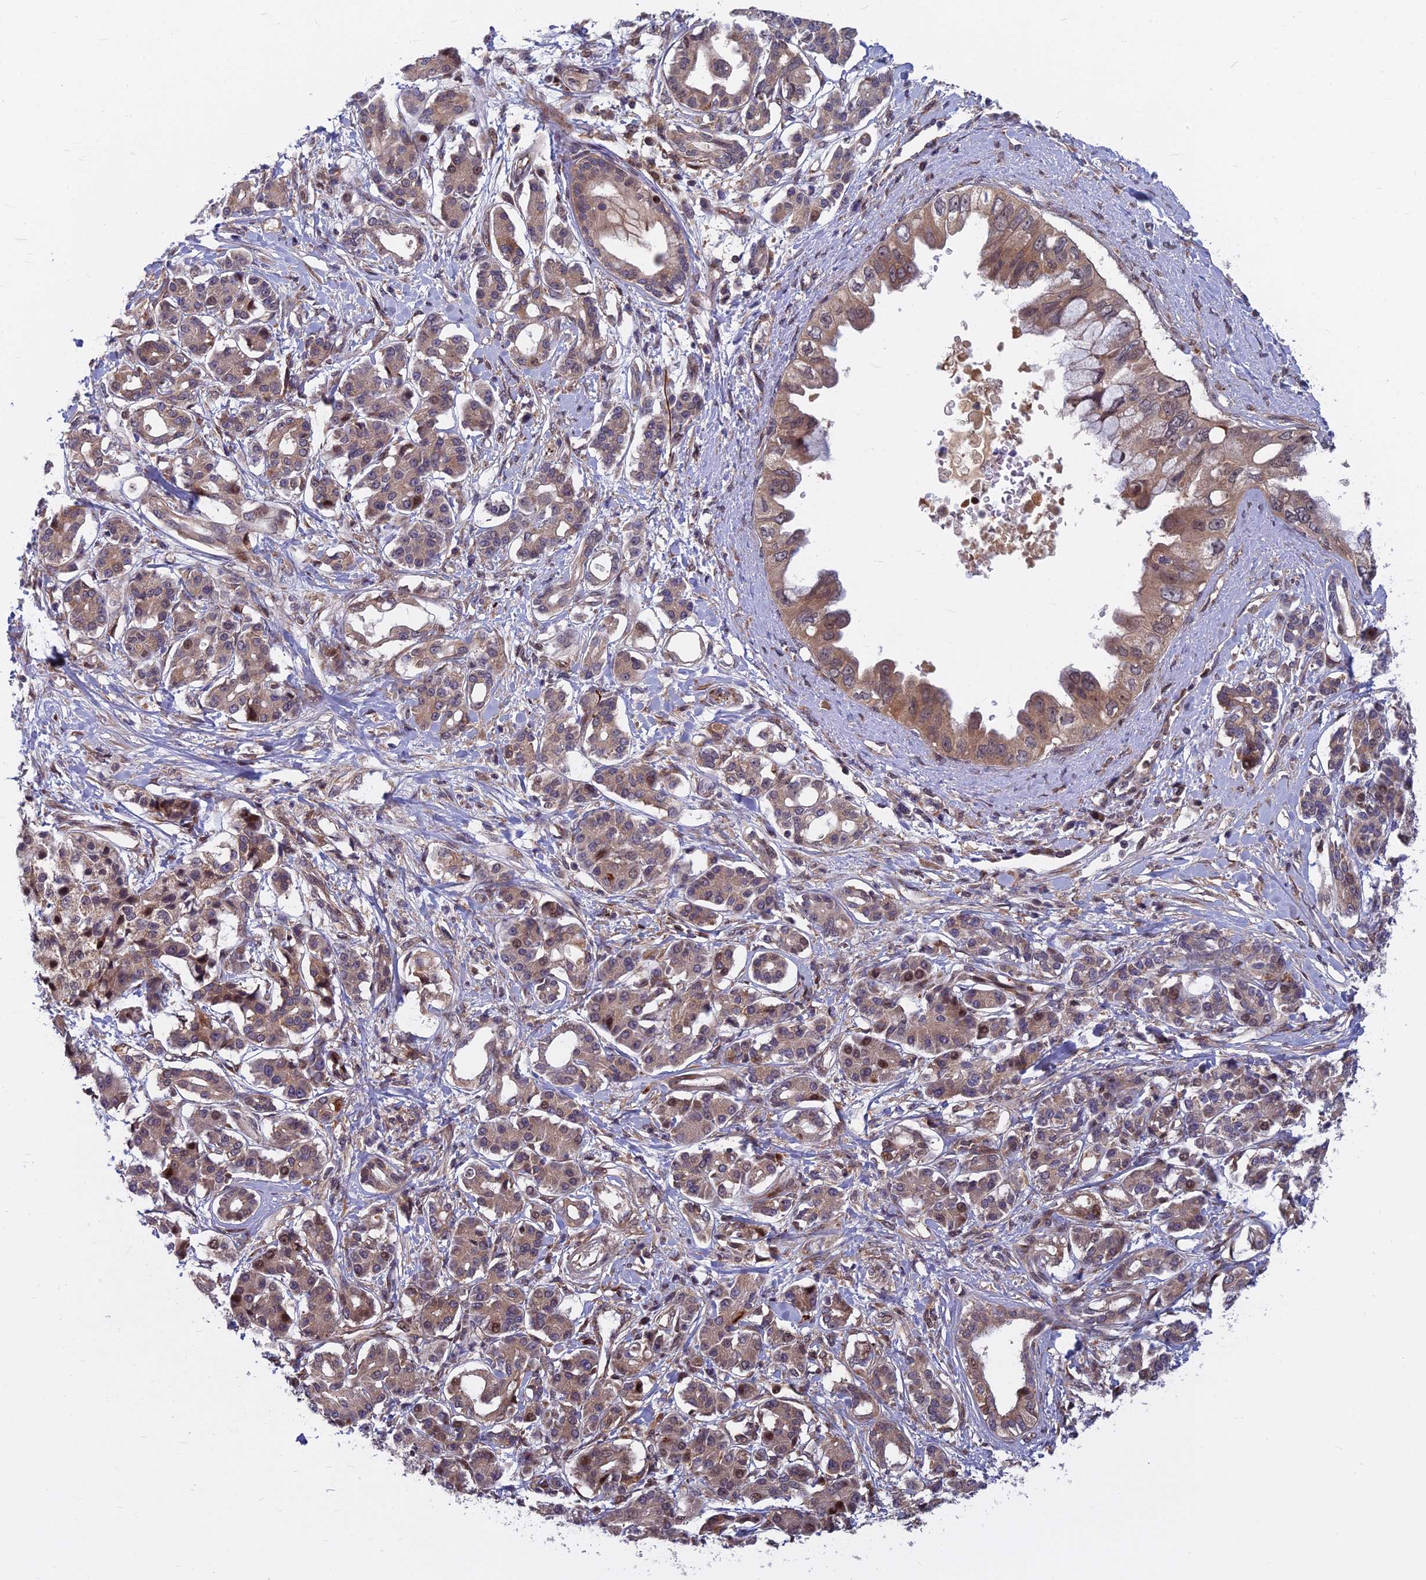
{"staining": {"intensity": "moderate", "quantity": "25%-75%", "location": "cytoplasmic/membranous,nuclear"}, "tissue": "pancreatic cancer", "cell_type": "Tumor cells", "image_type": "cancer", "snomed": [{"axis": "morphology", "description": "Adenocarcinoma, NOS"}, {"axis": "topography", "description": "Pancreas"}], "caption": "About 25%-75% of tumor cells in human adenocarcinoma (pancreatic) display moderate cytoplasmic/membranous and nuclear protein staining as visualized by brown immunohistochemical staining.", "gene": "COMMD2", "patient": {"sex": "female", "age": 56}}